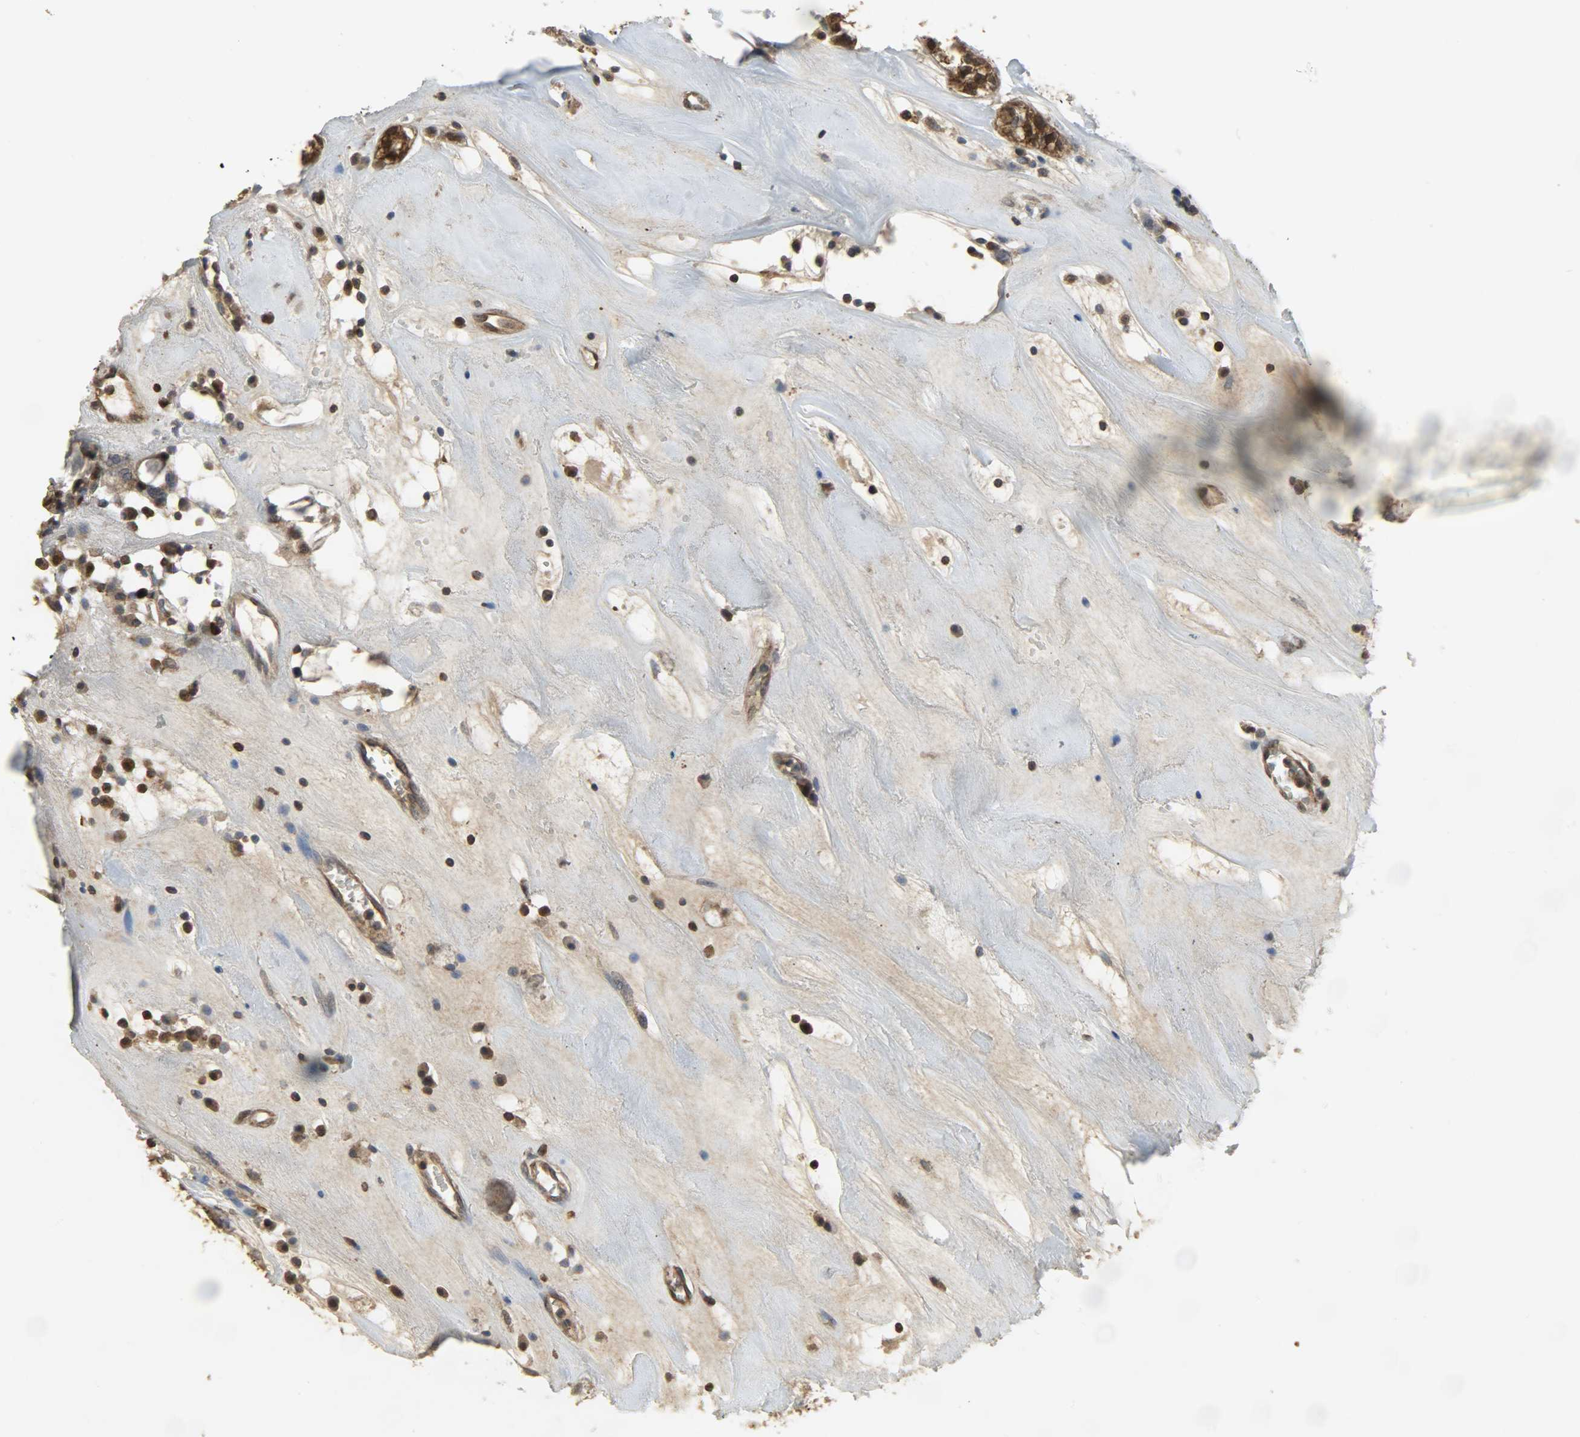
{"staining": {"intensity": "moderate", "quantity": ">75%", "location": "cytoplasmic/membranous,nuclear"}, "tissue": "head and neck cancer", "cell_type": "Tumor cells", "image_type": "cancer", "snomed": [{"axis": "morphology", "description": "Adenocarcinoma, NOS"}, {"axis": "topography", "description": "Salivary gland"}, {"axis": "topography", "description": "Head-Neck"}], "caption": "About >75% of tumor cells in human head and neck cancer show moderate cytoplasmic/membranous and nuclear protein expression as visualized by brown immunohistochemical staining.", "gene": "LDHB", "patient": {"sex": "female", "age": 65}}